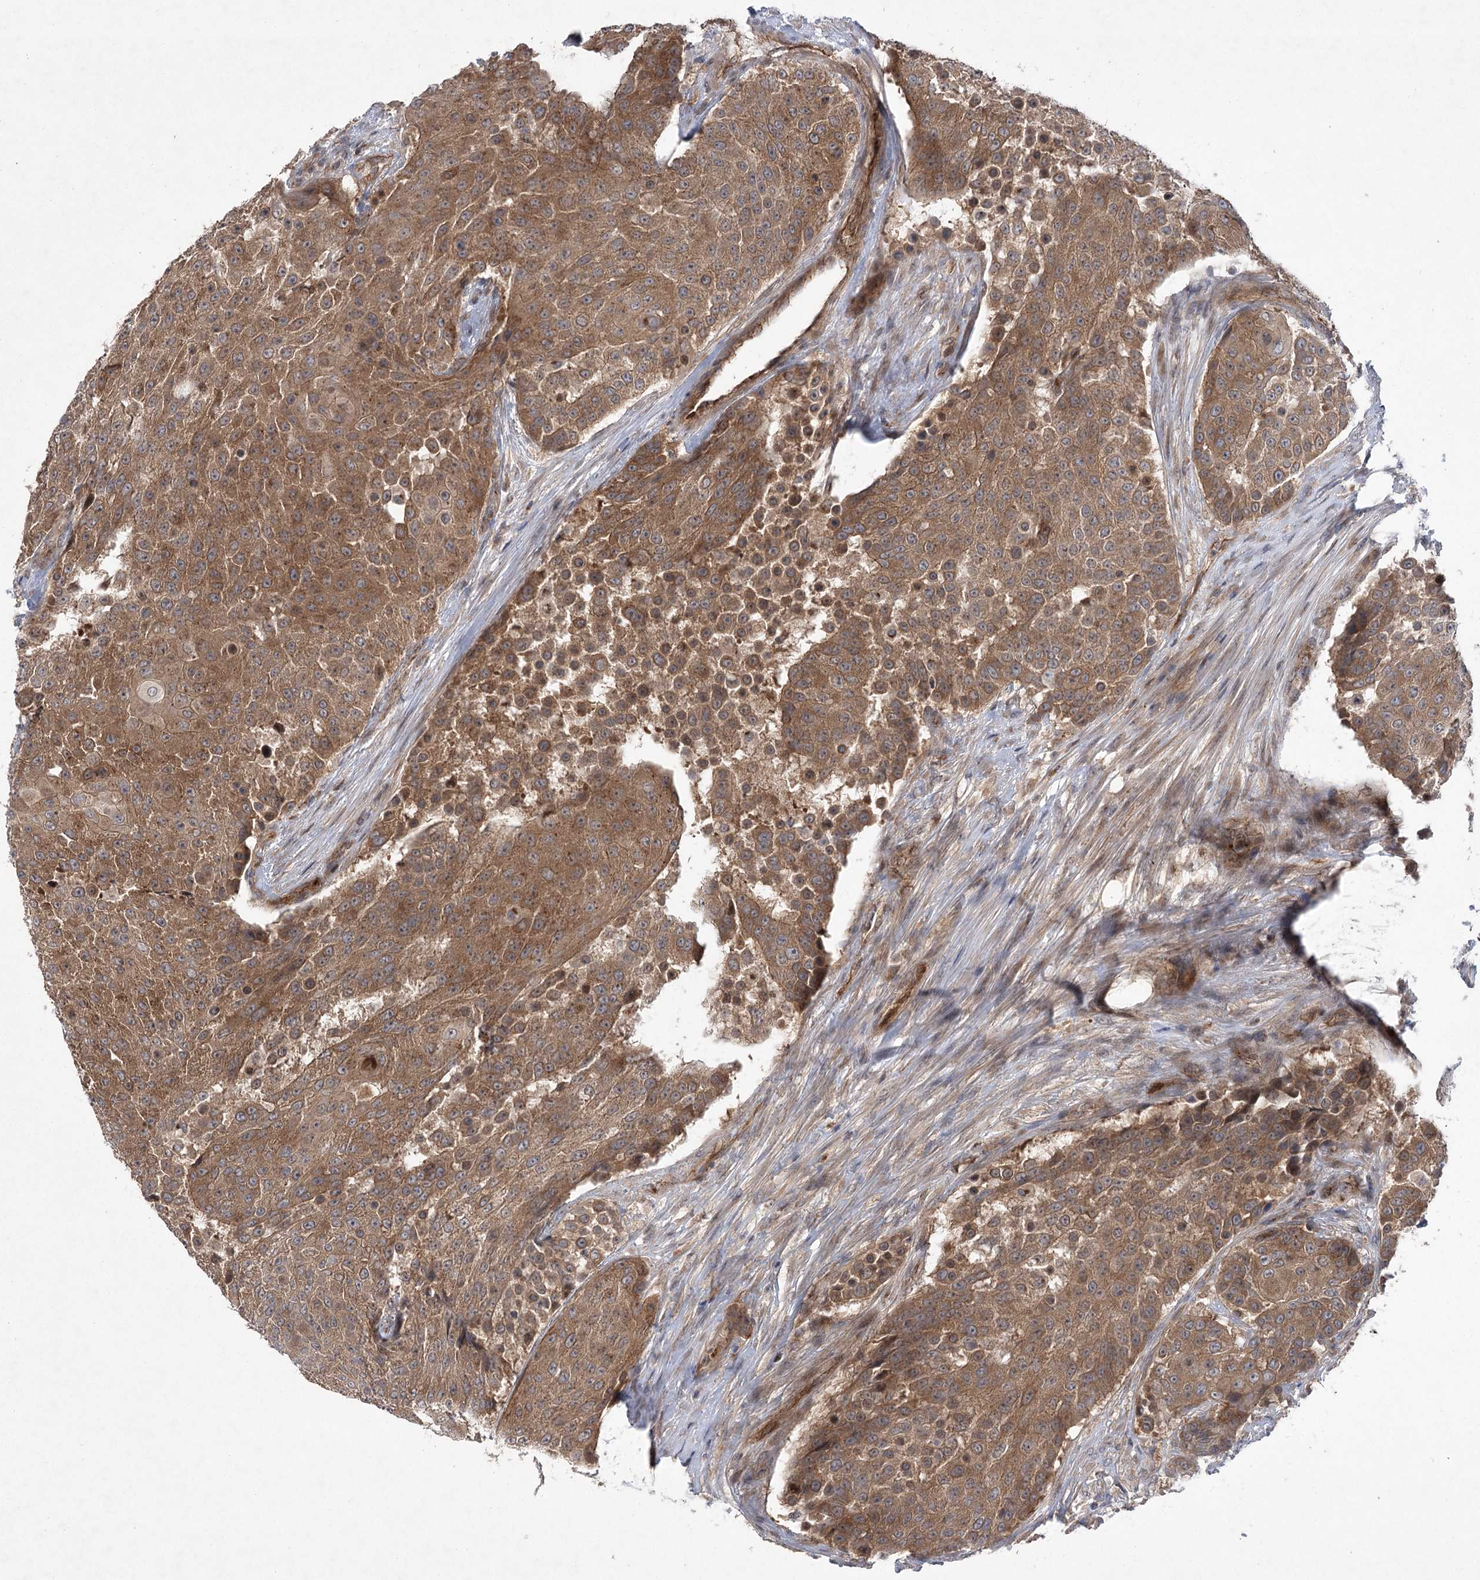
{"staining": {"intensity": "moderate", "quantity": ">75%", "location": "cytoplasmic/membranous"}, "tissue": "urothelial cancer", "cell_type": "Tumor cells", "image_type": "cancer", "snomed": [{"axis": "morphology", "description": "Urothelial carcinoma, High grade"}, {"axis": "topography", "description": "Urinary bladder"}], "caption": "Tumor cells exhibit moderate cytoplasmic/membranous positivity in approximately >75% of cells in urothelial cancer. The protein of interest is stained brown, and the nuclei are stained in blue (DAB IHC with brightfield microscopy, high magnification).", "gene": "METTL24", "patient": {"sex": "female", "age": 63}}